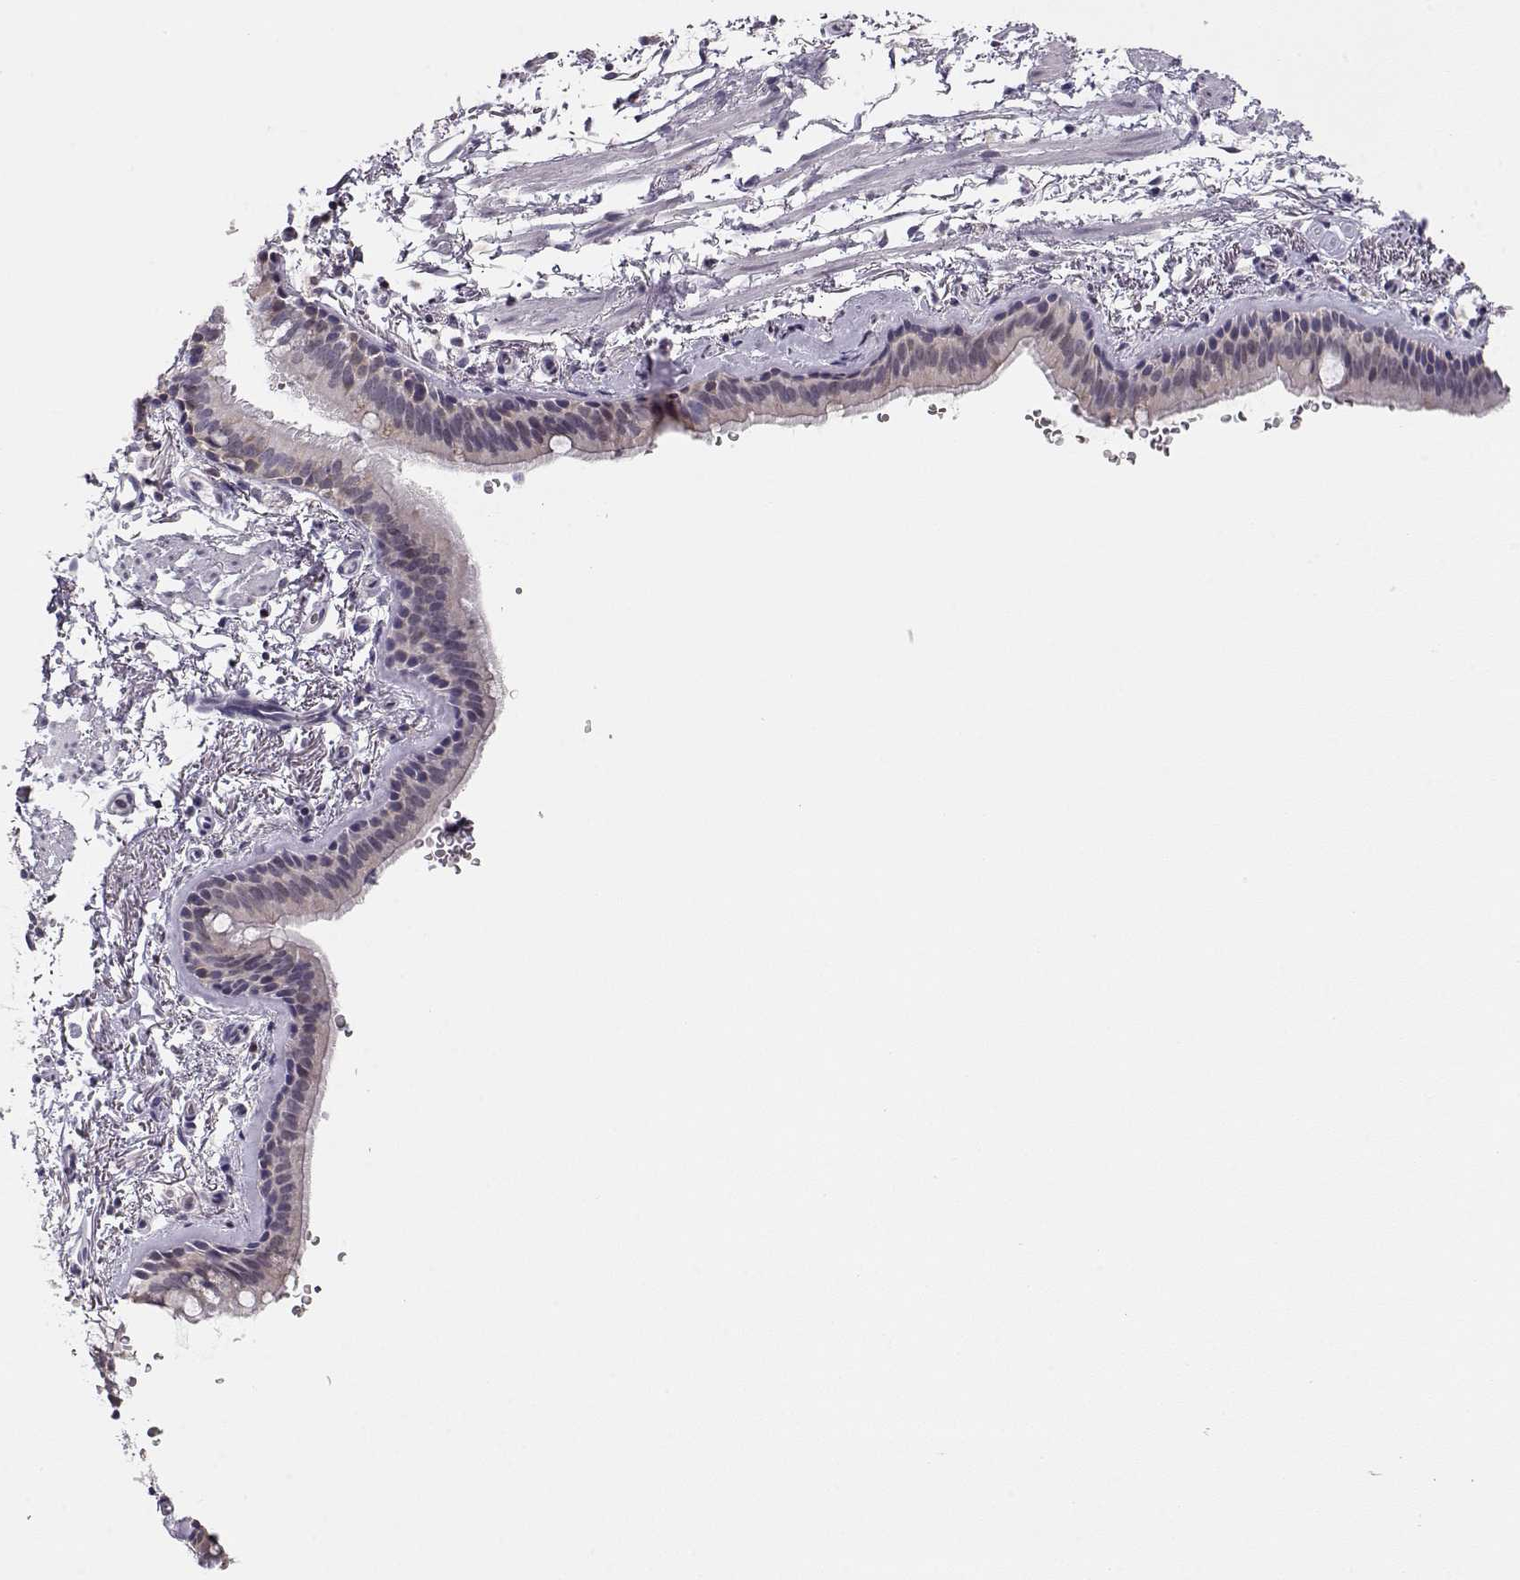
{"staining": {"intensity": "negative", "quantity": "none", "location": "none"}, "tissue": "bronchus", "cell_type": "Respiratory epithelial cells", "image_type": "normal", "snomed": [{"axis": "morphology", "description": "Normal tissue, NOS"}, {"axis": "topography", "description": "Lymph node"}, {"axis": "topography", "description": "Bronchus"}], "caption": "DAB immunohistochemical staining of normal bronchus demonstrates no significant expression in respiratory epithelial cells.", "gene": "TEPP", "patient": {"sex": "female", "age": 70}}